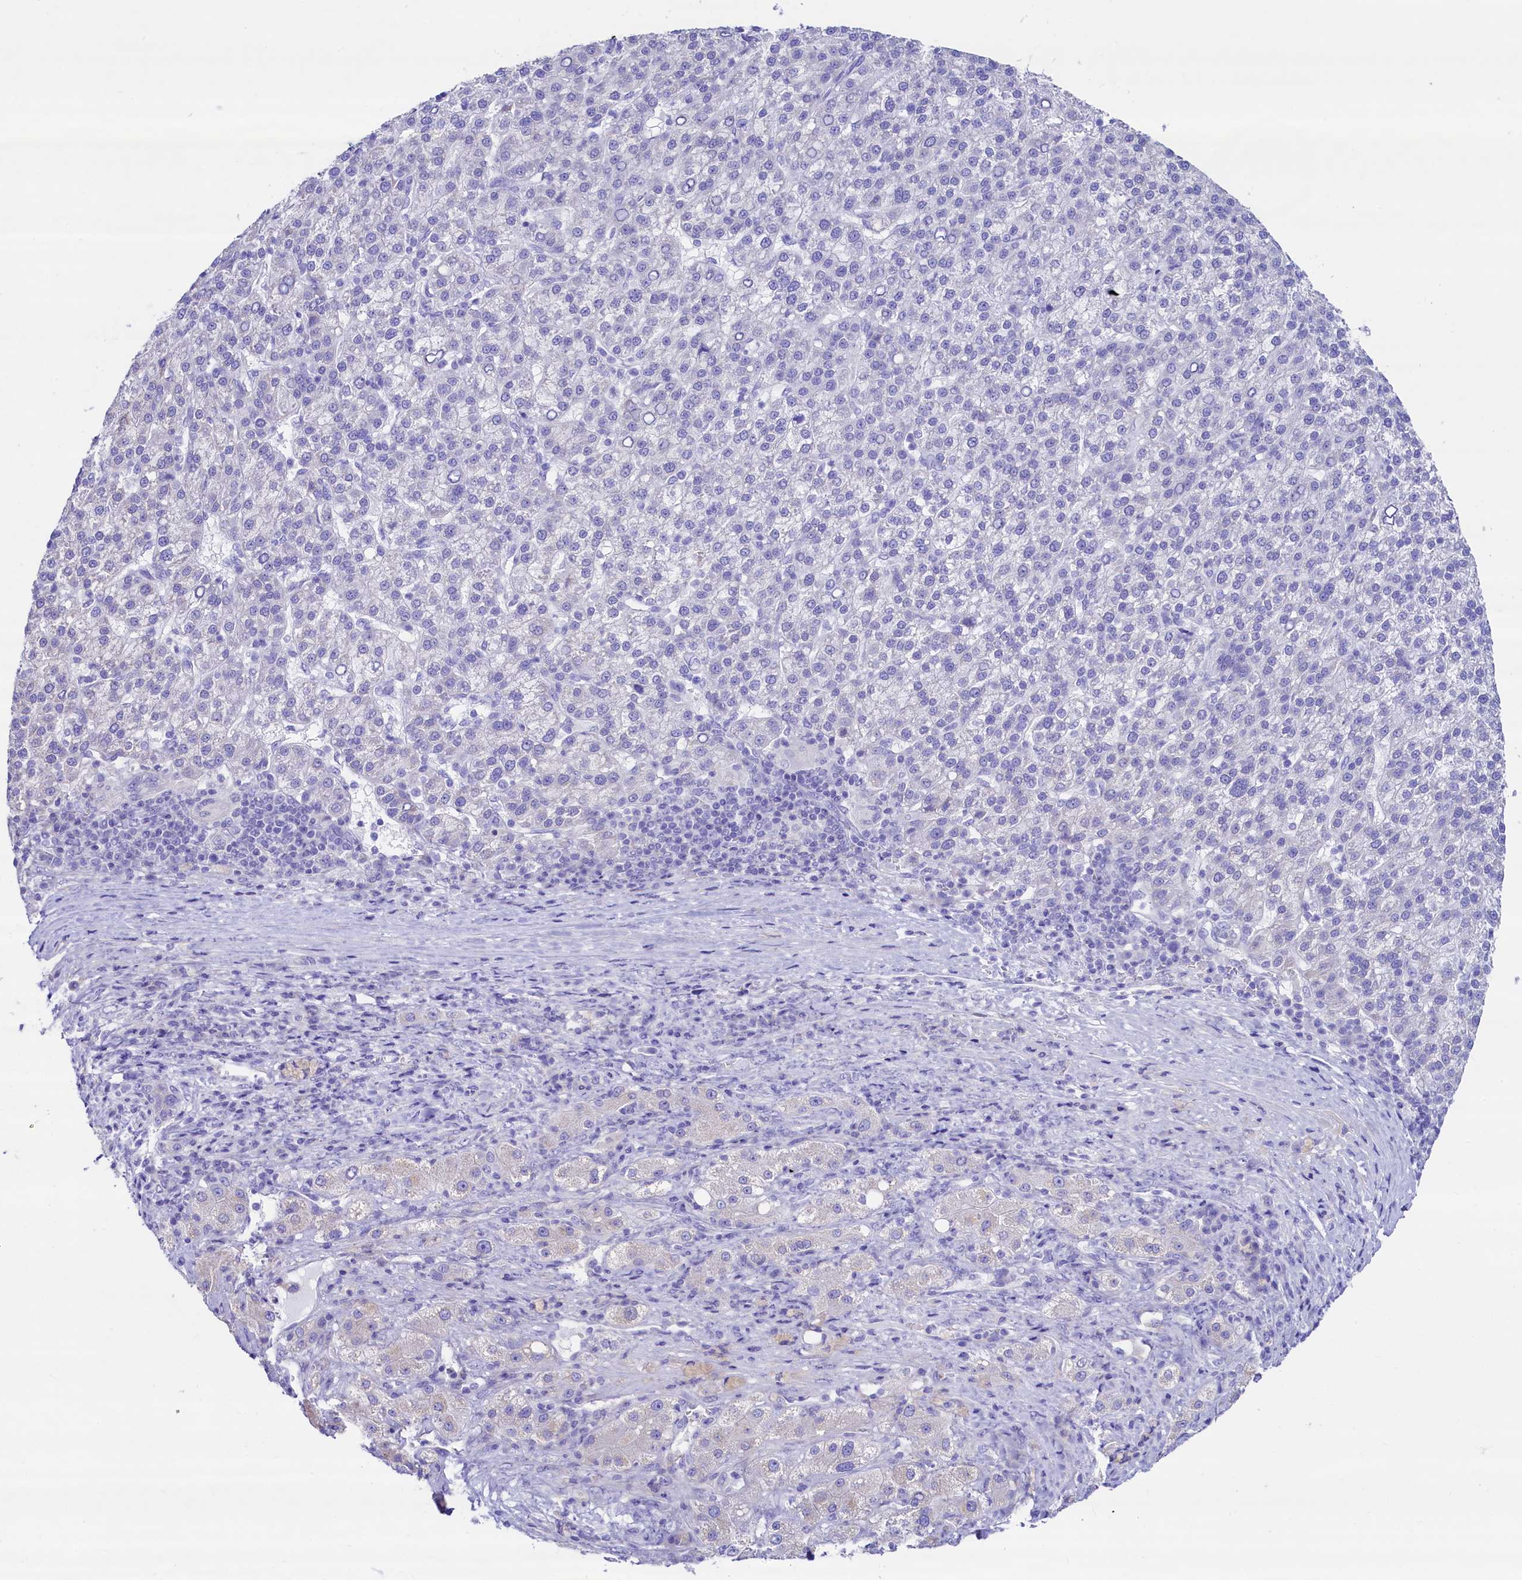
{"staining": {"intensity": "negative", "quantity": "none", "location": "none"}, "tissue": "liver cancer", "cell_type": "Tumor cells", "image_type": "cancer", "snomed": [{"axis": "morphology", "description": "Carcinoma, Hepatocellular, NOS"}, {"axis": "topography", "description": "Liver"}], "caption": "DAB (3,3'-diaminobenzidine) immunohistochemical staining of hepatocellular carcinoma (liver) displays no significant staining in tumor cells. (DAB IHC with hematoxylin counter stain).", "gene": "RBP3", "patient": {"sex": "female", "age": 58}}